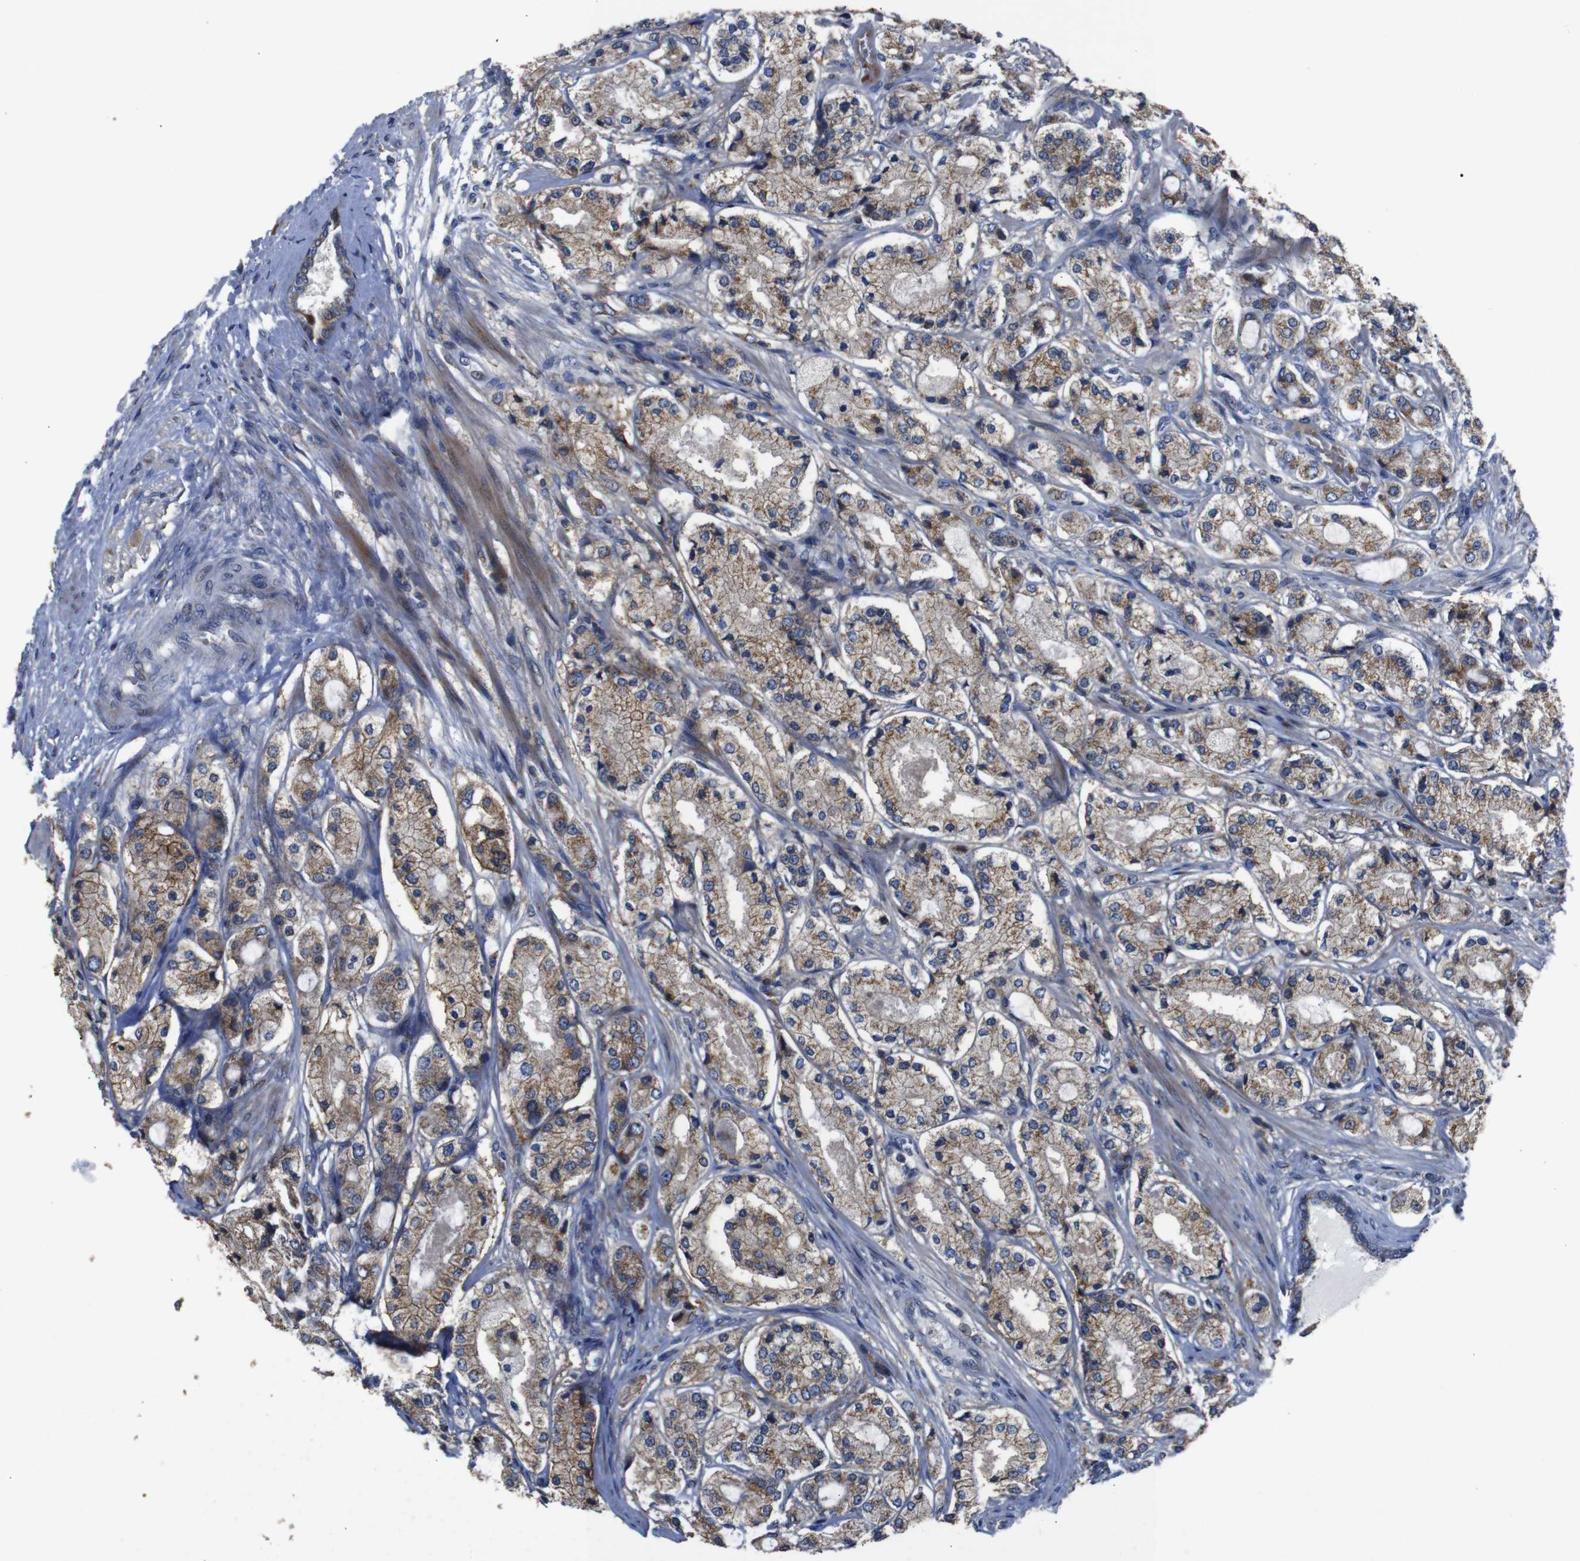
{"staining": {"intensity": "moderate", "quantity": "25%-75%", "location": "cytoplasmic/membranous"}, "tissue": "prostate cancer", "cell_type": "Tumor cells", "image_type": "cancer", "snomed": [{"axis": "morphology", "description": "Adenocarcinoma, High grade"}, {"axis": "topography", "description": "Prostate"}], "caption": "Protein staining of high-grade adenocarcinoma (prostate) tissue shows moderate cytoplasmic/membranous expression in approximately 25%-75% of tumor cells.", "gene": "CHST10", "patient": {"sex": "male", "age": 65}}